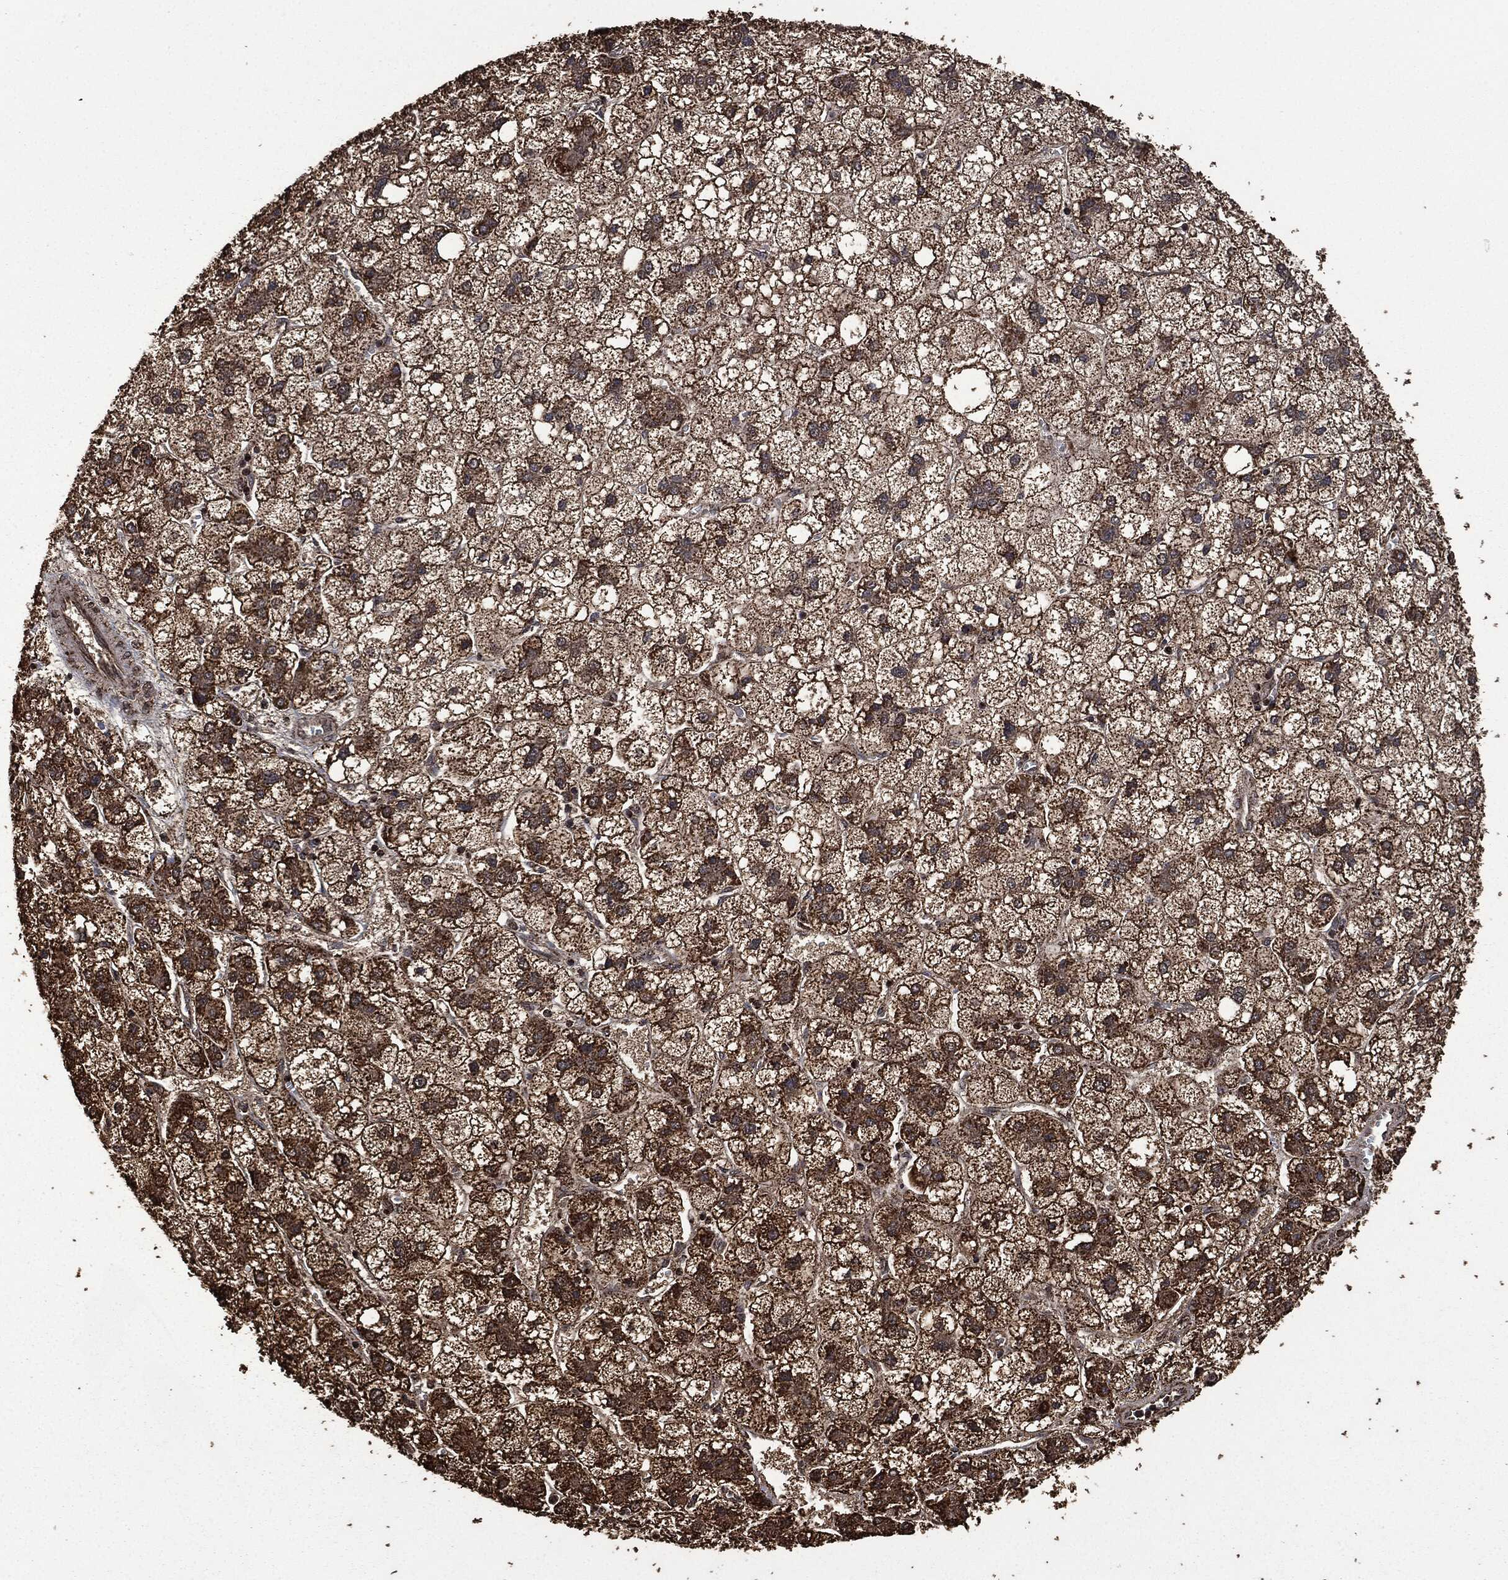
{"staining": {"intensity": "strong", "quantity": ">75%", "location": "cytoplasmic/membranous"}, "tissue": "liver cancer", "cell_type": "Tumor cells", "image_type": "cancer", "snomed": [{"axis": "morphology", "description": "Carcinoma, Hepatocellular, NOS"}, {"axis": "topography", "description": "Liver"}], "caption": "There is high levels of strong cytoplasmic/membranous staining in tumor cells of hepatocellular carcinoma (liver), as demonstrated by immunohistochemical staining (brown color).", "gene": "LIG3", "patient": {"sex": "male", "age": 73}}